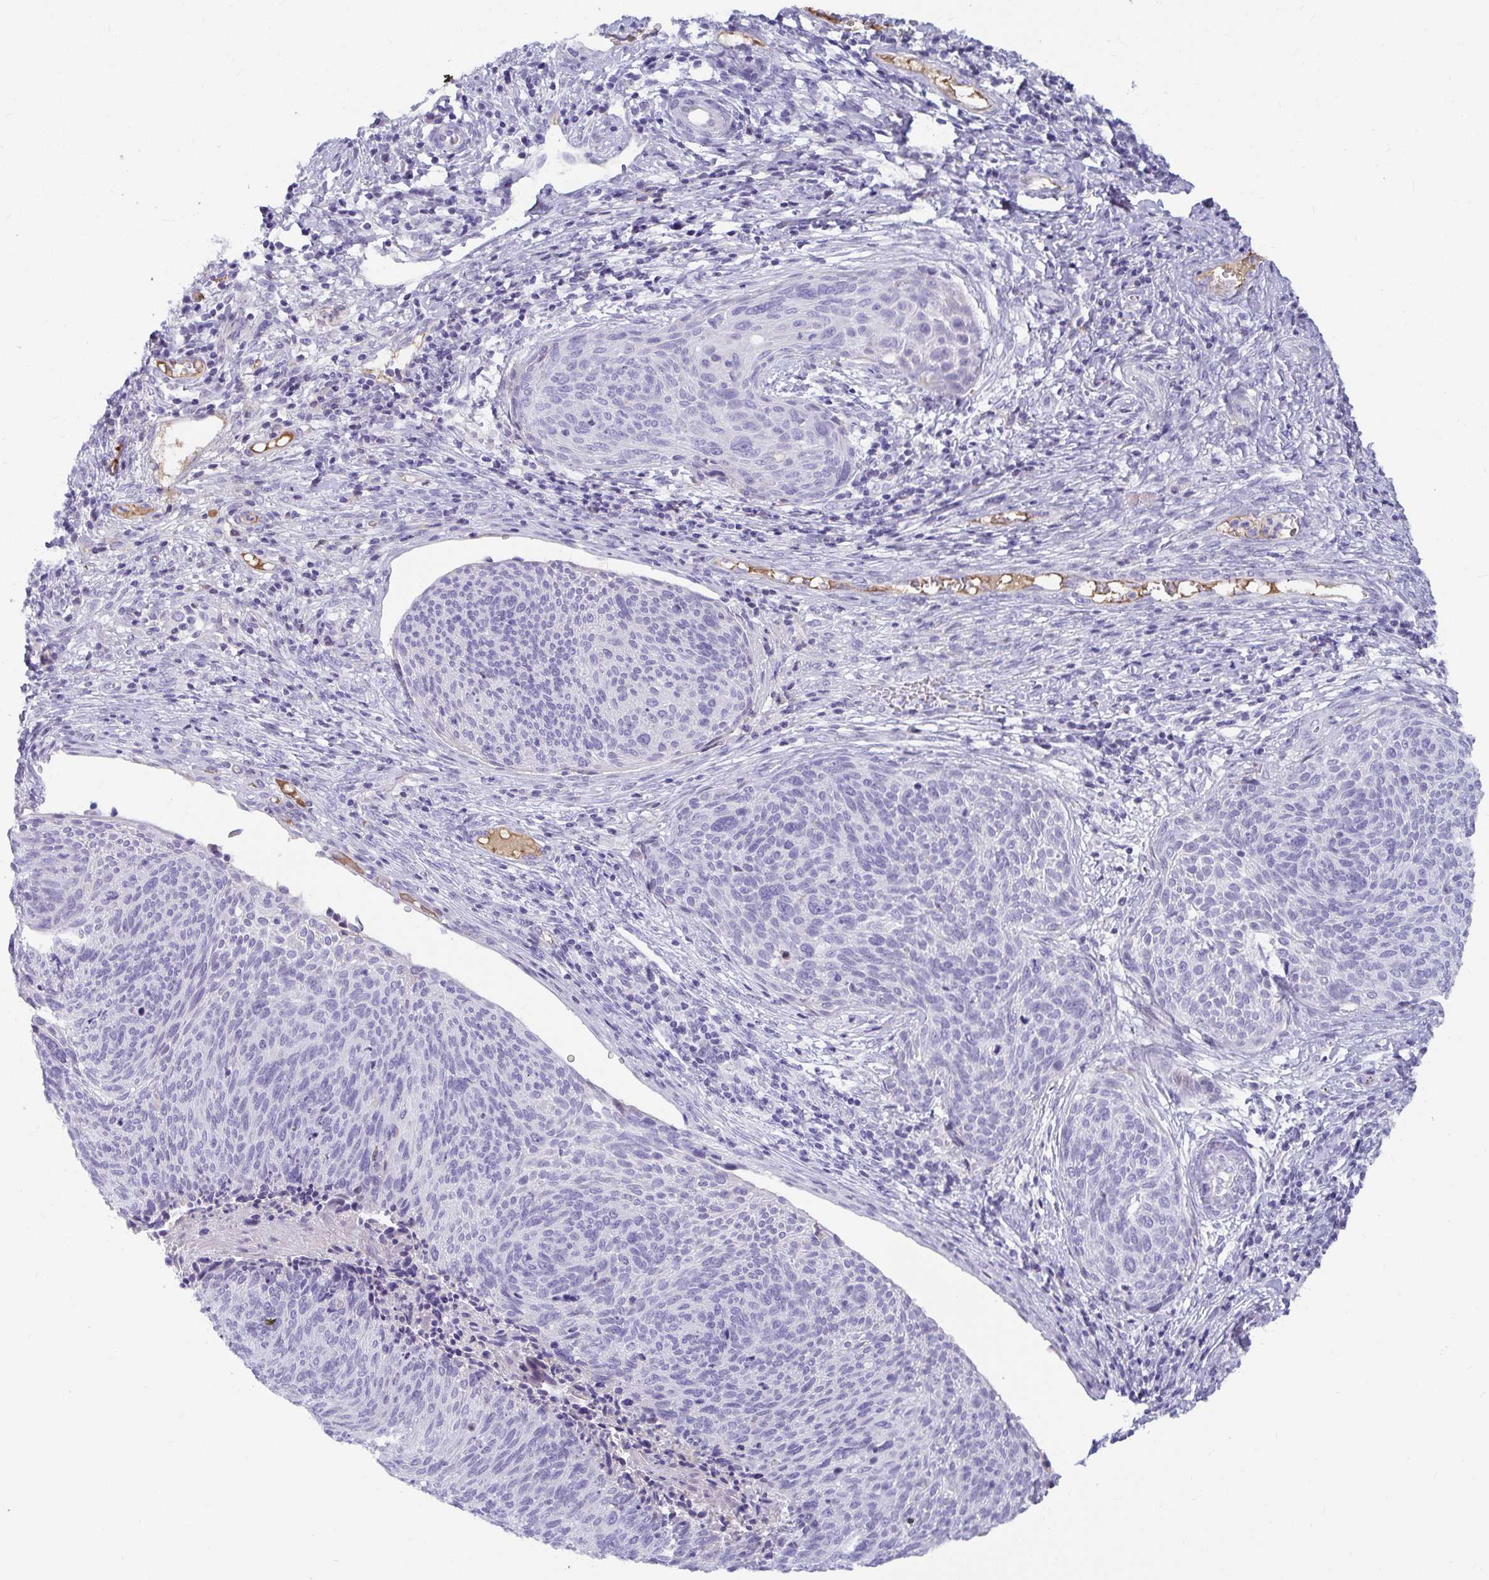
{"staining": {"intensity": "negative", "quantity": "none", "location": "none"}, "tissue": "cervical cancer", "cell_type": "Tumor cells", "image_type": "cancer", "snomed": [{"axis": "morphology", "description": "Squamous cell carcinoma, NOS"}, {"axis": "topography", "description": "Cervix"}], "caption": "IHC image of squamous cell carcinoma (cervical) stained for a protein (brown), which exhibits no expression in tumor cells. Nuclei are stained in blue.", "gene": "NPY", "patient": {"sex": "female", "age": 49}}